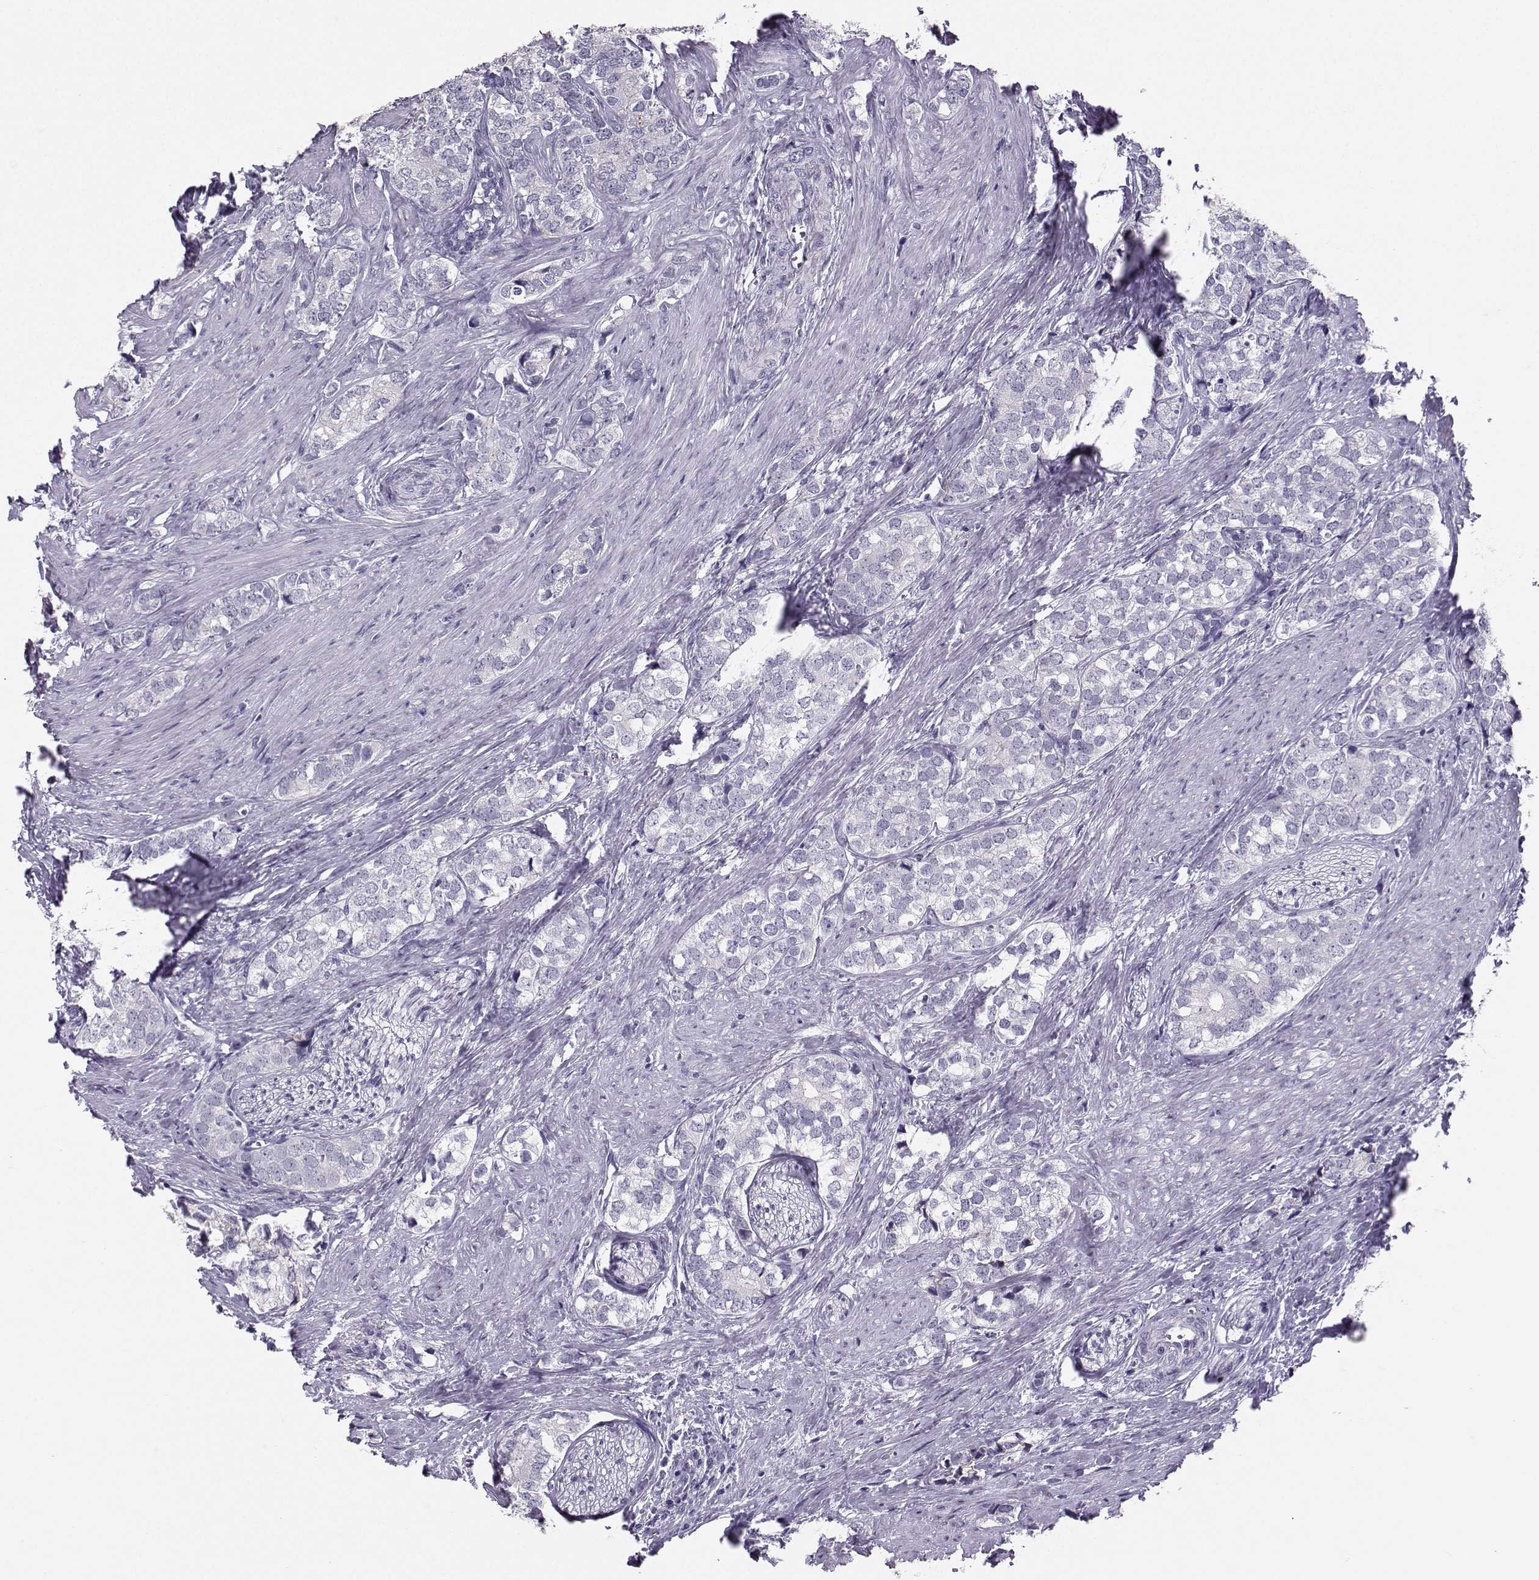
{"staining": {"intensity": "negative", "quantity": "none", "location": "none"}, "tissue": "prostate cancer", "cell_type": "Tumor cells", "image_type": "cancer", "snomed": [{"axis": "morphology", "description": "Adenocarcinoma, NOS"}, {"axis": "topography", "description": "Prostate and seminal vesicle, NOS"}], "caption": "The image exhibits no staining of tumor cells in prostate cancer.", "gene": "PKP2", "patient": {"sex": "male", "age": 63}}